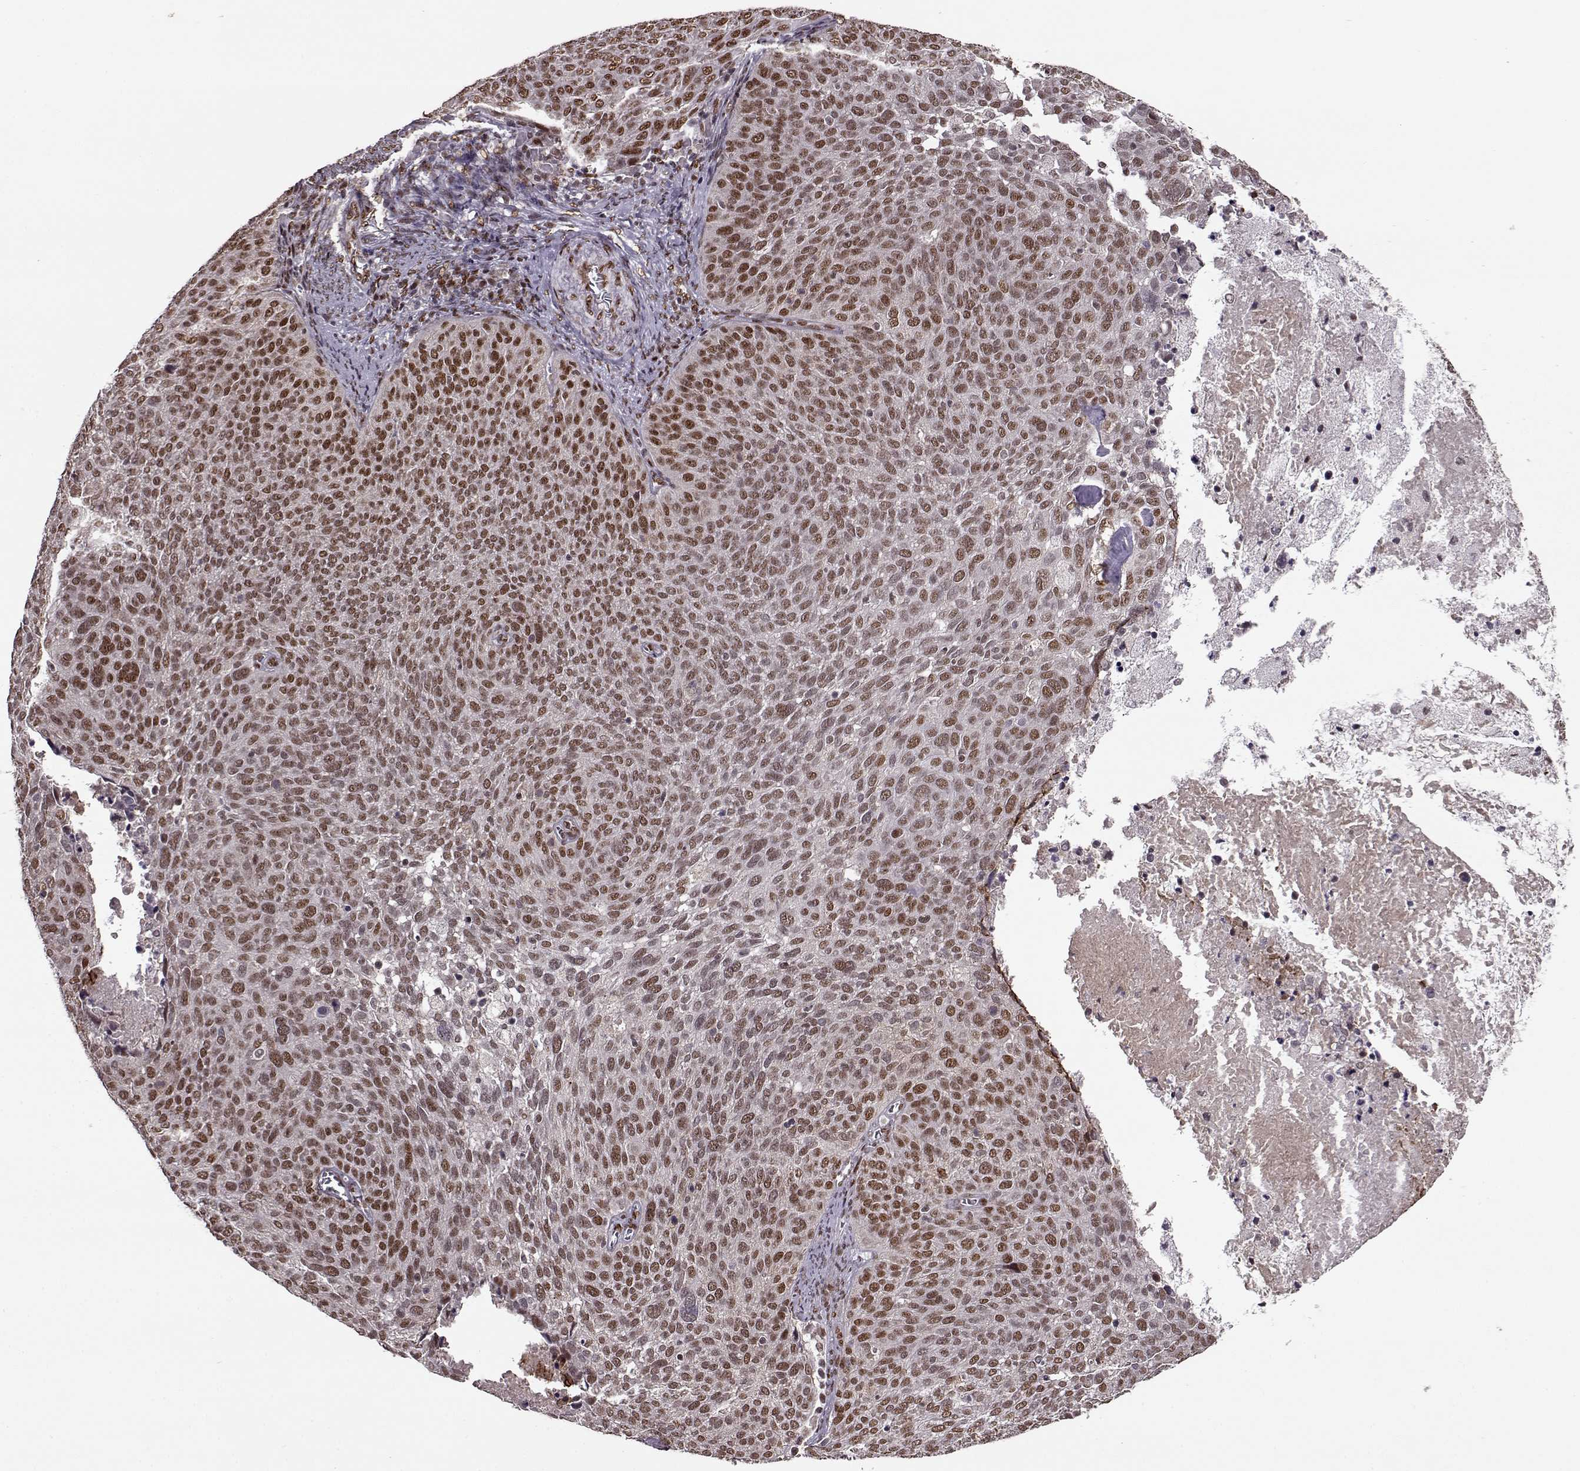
{"staining": {"intensity": "moderate", "quantity": ">75%", "location": "nuclear"}, "tissue": "cervical cancer", "cell_type": "Tumor cells", "image_type": "cancer", "snomed": [{"axis": "morphology", "description": "Squamous cell carcinoma, NOS"}, {"axis": "topography", "description": "Cervix"}], "caption": "Cervical cancer (squamous cell carcinoma) stained with DAB IHC shows medium levels of moderate nuclear positivity in about >75% of tumor cells. Using DAB (3,3'-diaminobenzidine) (brown) and hematoxylin (blue) stains, captured at high magnification using brightfield microscopy.", "gene": "FTO", "patient": {"sex": "female", "age": 39}}